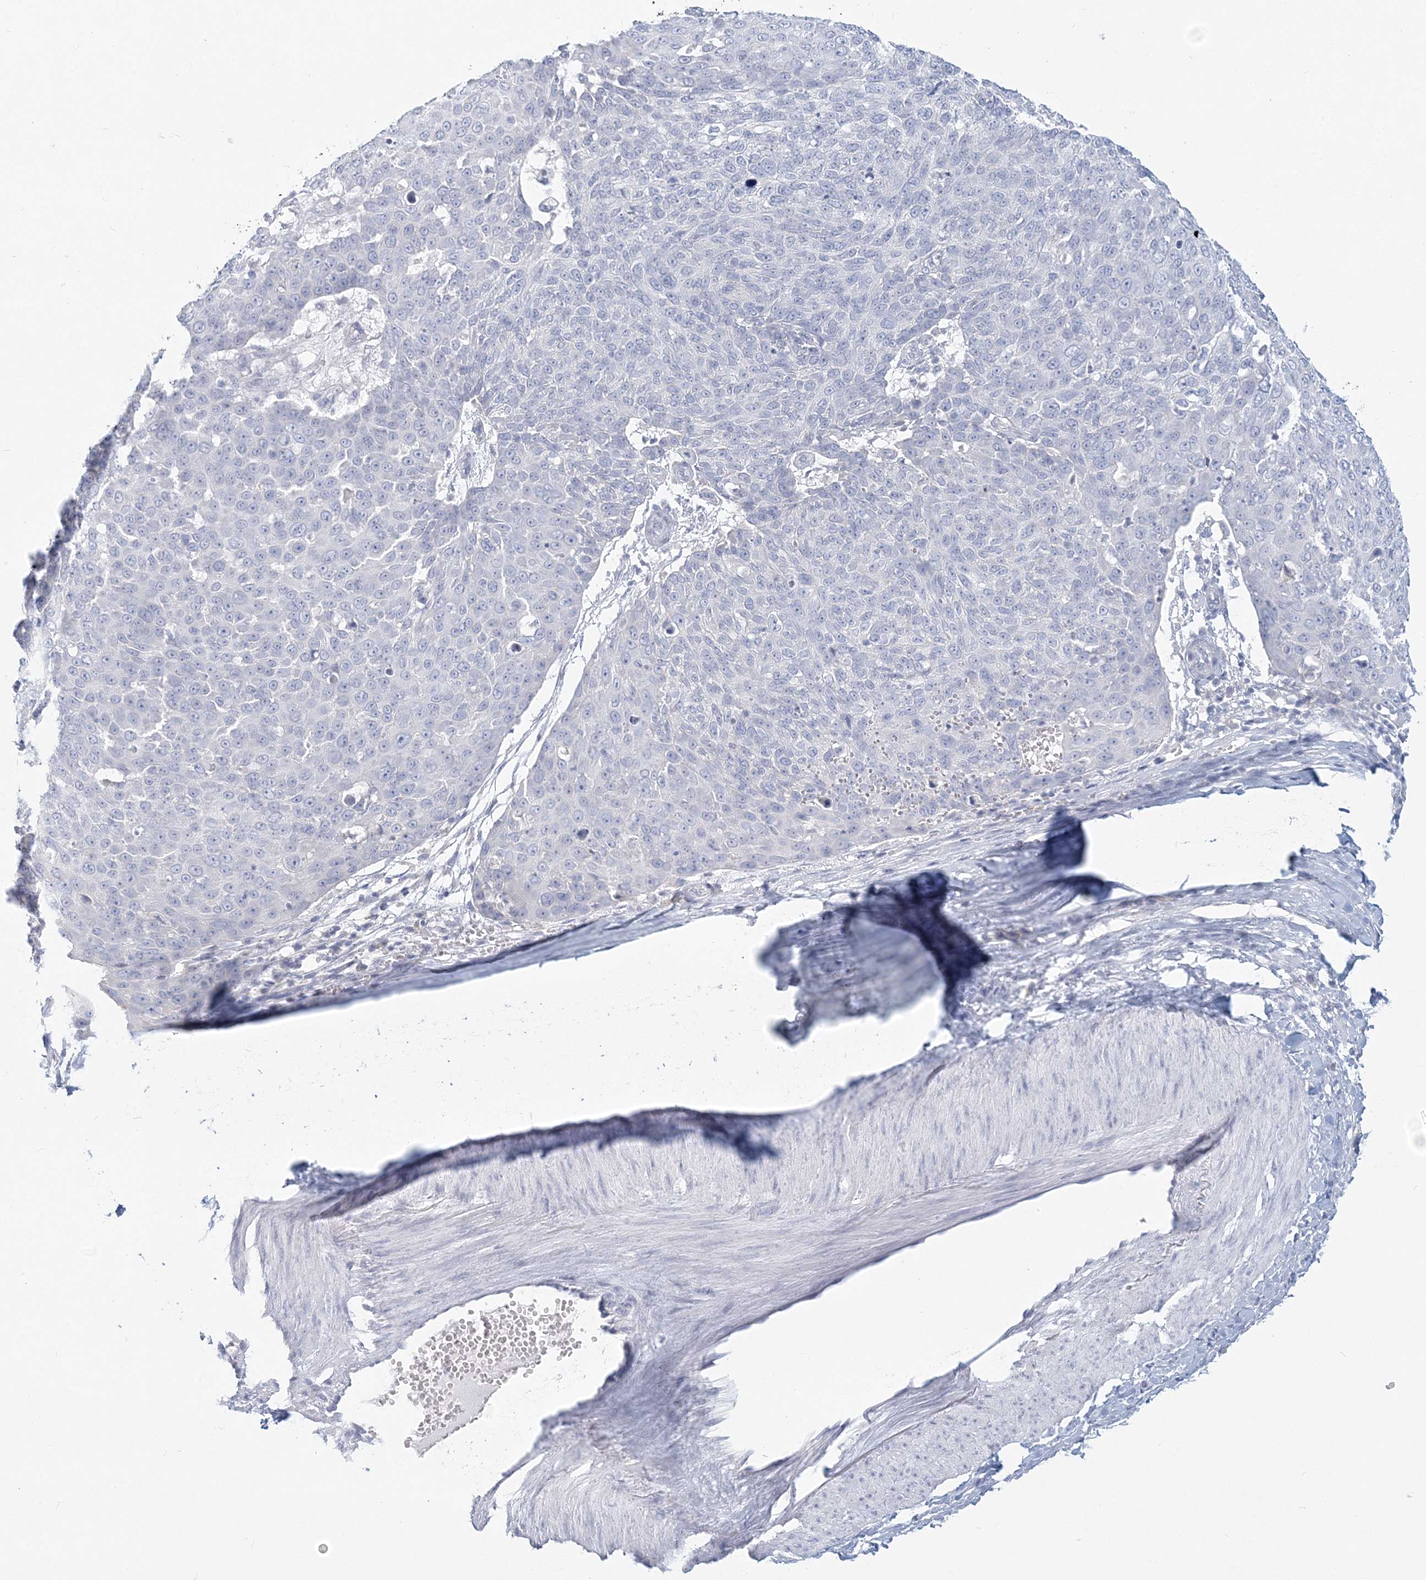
{"staining": {"intensity": "negative", "quantity": "none", "location": "none"}, "tissue": "skin cancer", "cell_type": "Tumor cells", "image_type": "cancer", "snomed": [{"axis": "morphology", "description": "Squamous cell carcinoma, NOS"}, {"axis": "topography", "description": "Skin"}], "caption": "Tumor cells are negative for brown protein staining in skin cancer (squamous cell carcinoma).", "gene": "CSN1S1", "patient": {"sex": "male", "age": 71}}